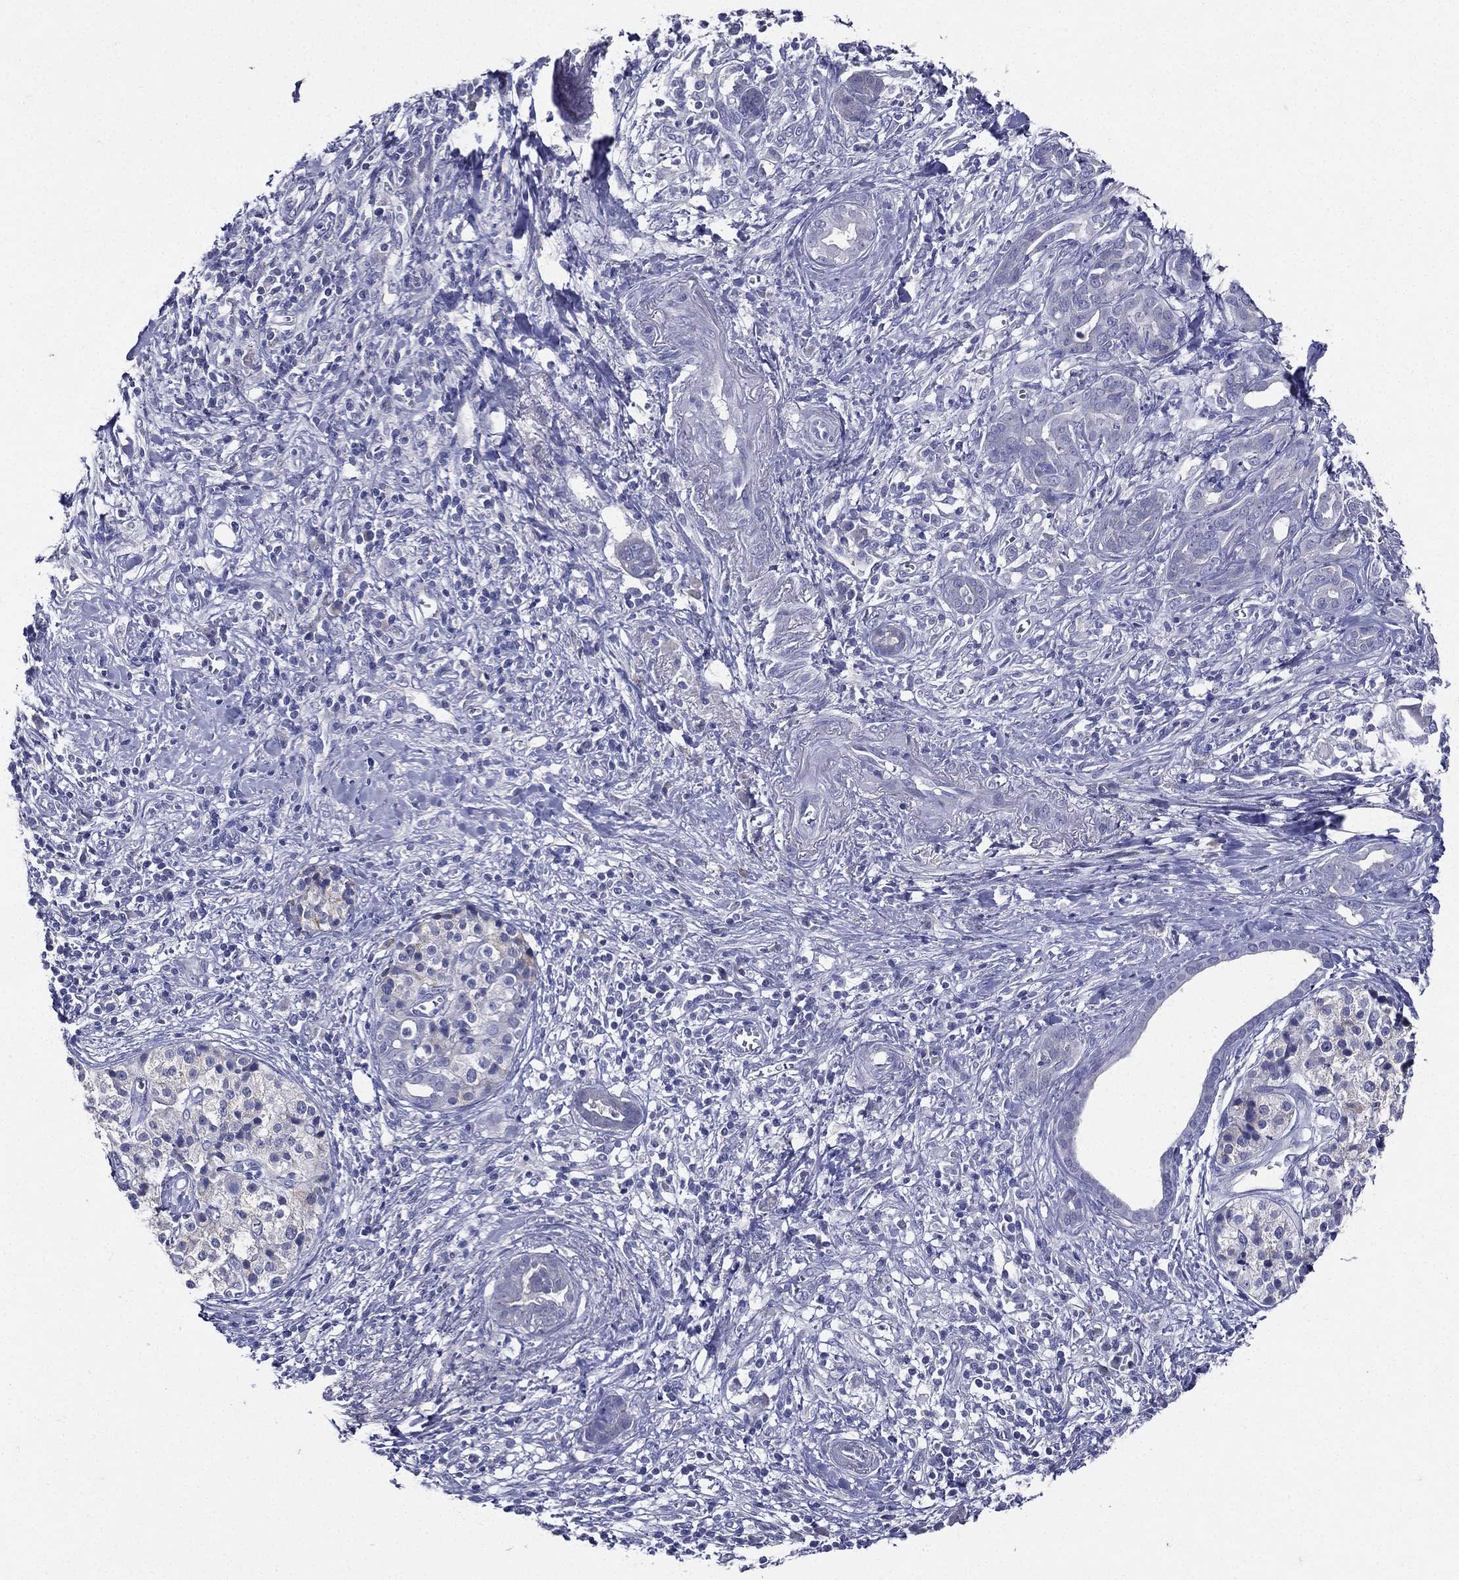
{"staining": {"intensity": "negative", "quantity": "none", "location": "none"}, "tissue": "pancreatic cancer", "cell_type": "Tumor cells", "image_type": "cancer", "snomed": [{"axis": "morphology", "description": "Adenocarcinoma, NOS"}, {"axis": "topography", "description": "Pancreas"}], "caption": "The histopathology image displays no significant positivity in tumor cells of pancreatic cancer.", "gene": "TGM1", "patient": {"sex": "male", "age": 61}}